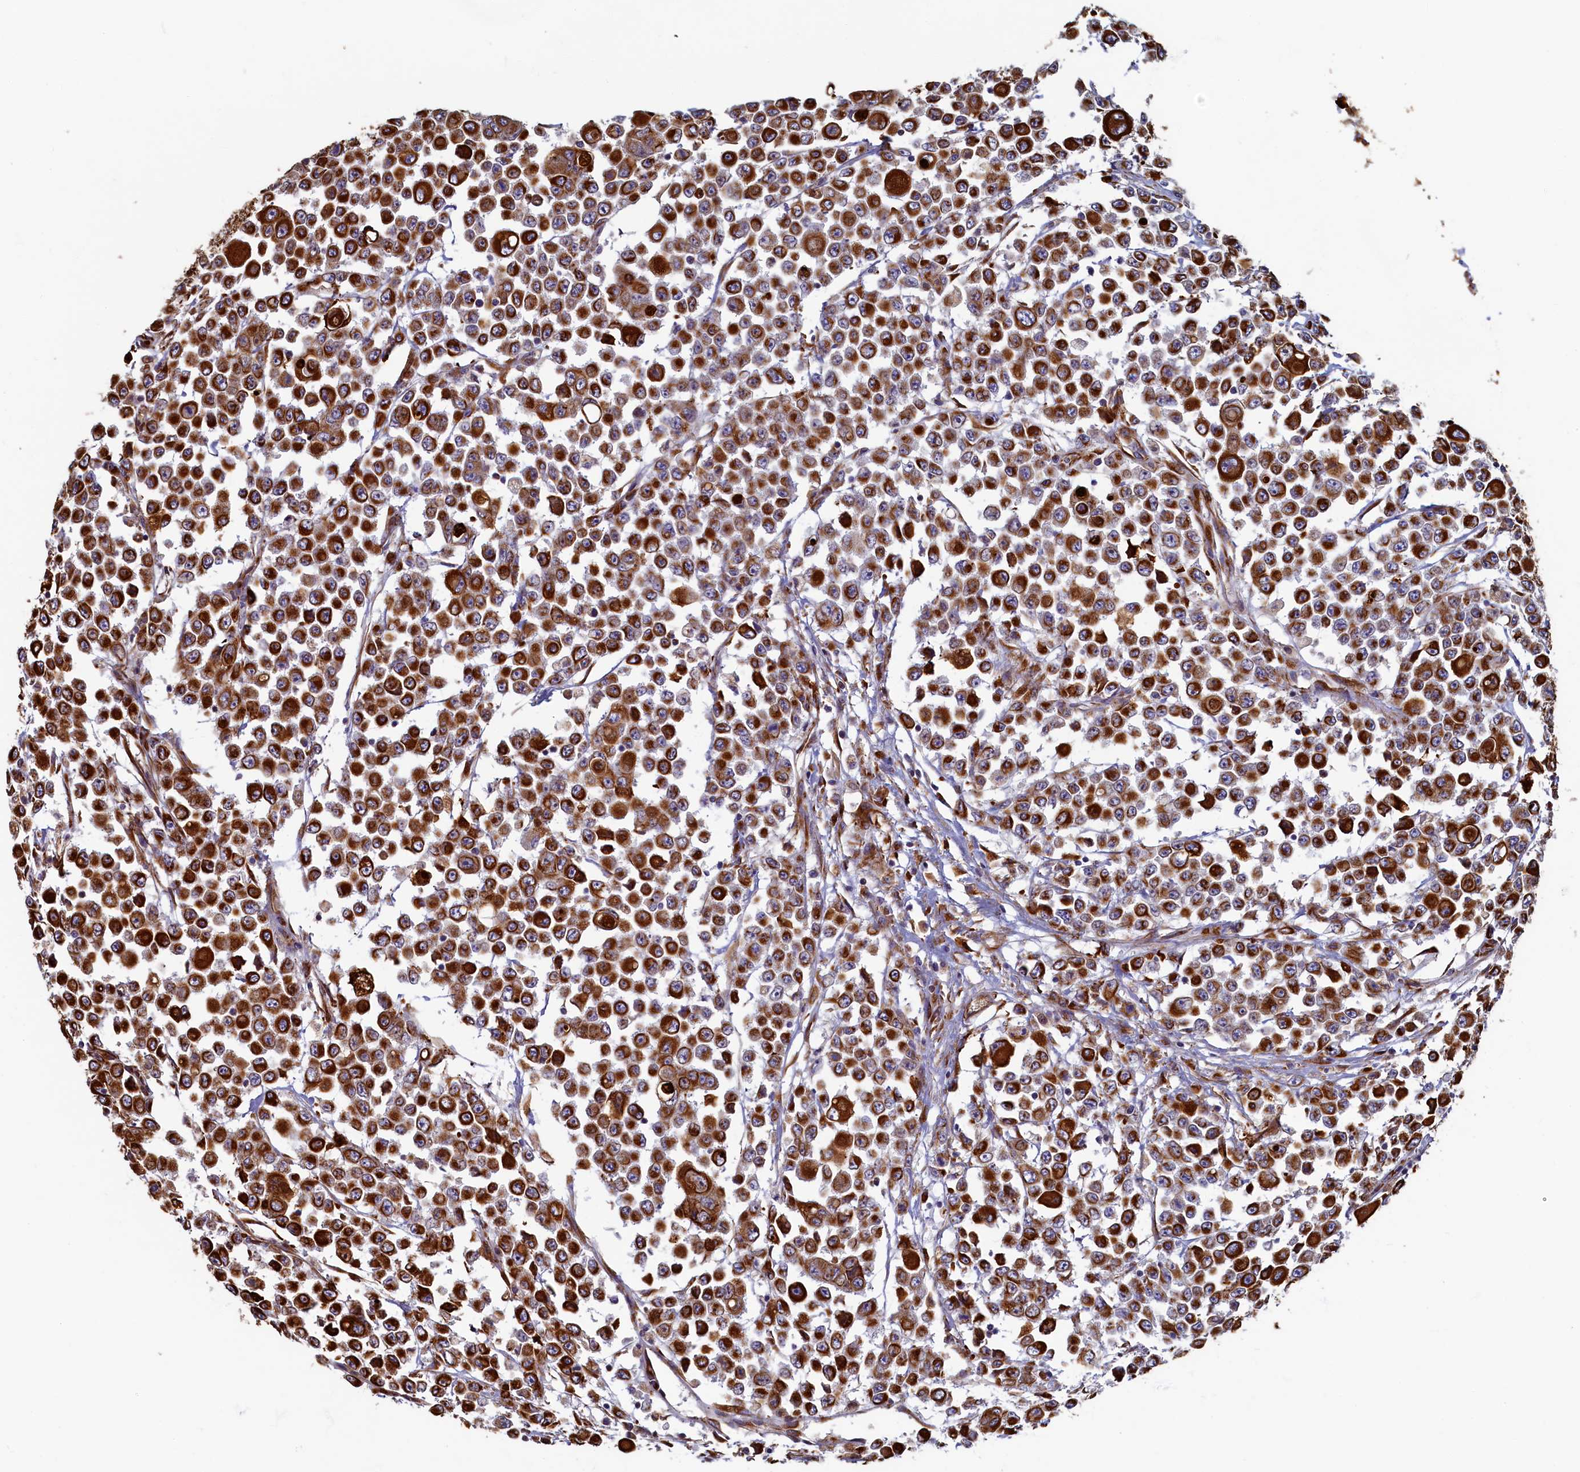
{"staining": {"intensity": "strong", "quantity": ">75%", "location": "cytoplasmic/membranous"}, "tissue": "colorectal cancer", "cell_type": "Tumor cells", "image_type": "cancer", "snomed": [{"axis": "morphology", "description": "Adenocarcinoma, NOS"}, {"axis": "topography", "description": "Colon"}], "caption": "Tumor cells demonstrate high levels of strong cytoplasmic/membranous positivity in about >75% of cells in colorectal cancer.", "gene": "LRRC57", "patient": {"sex": "male", "age": 51}}